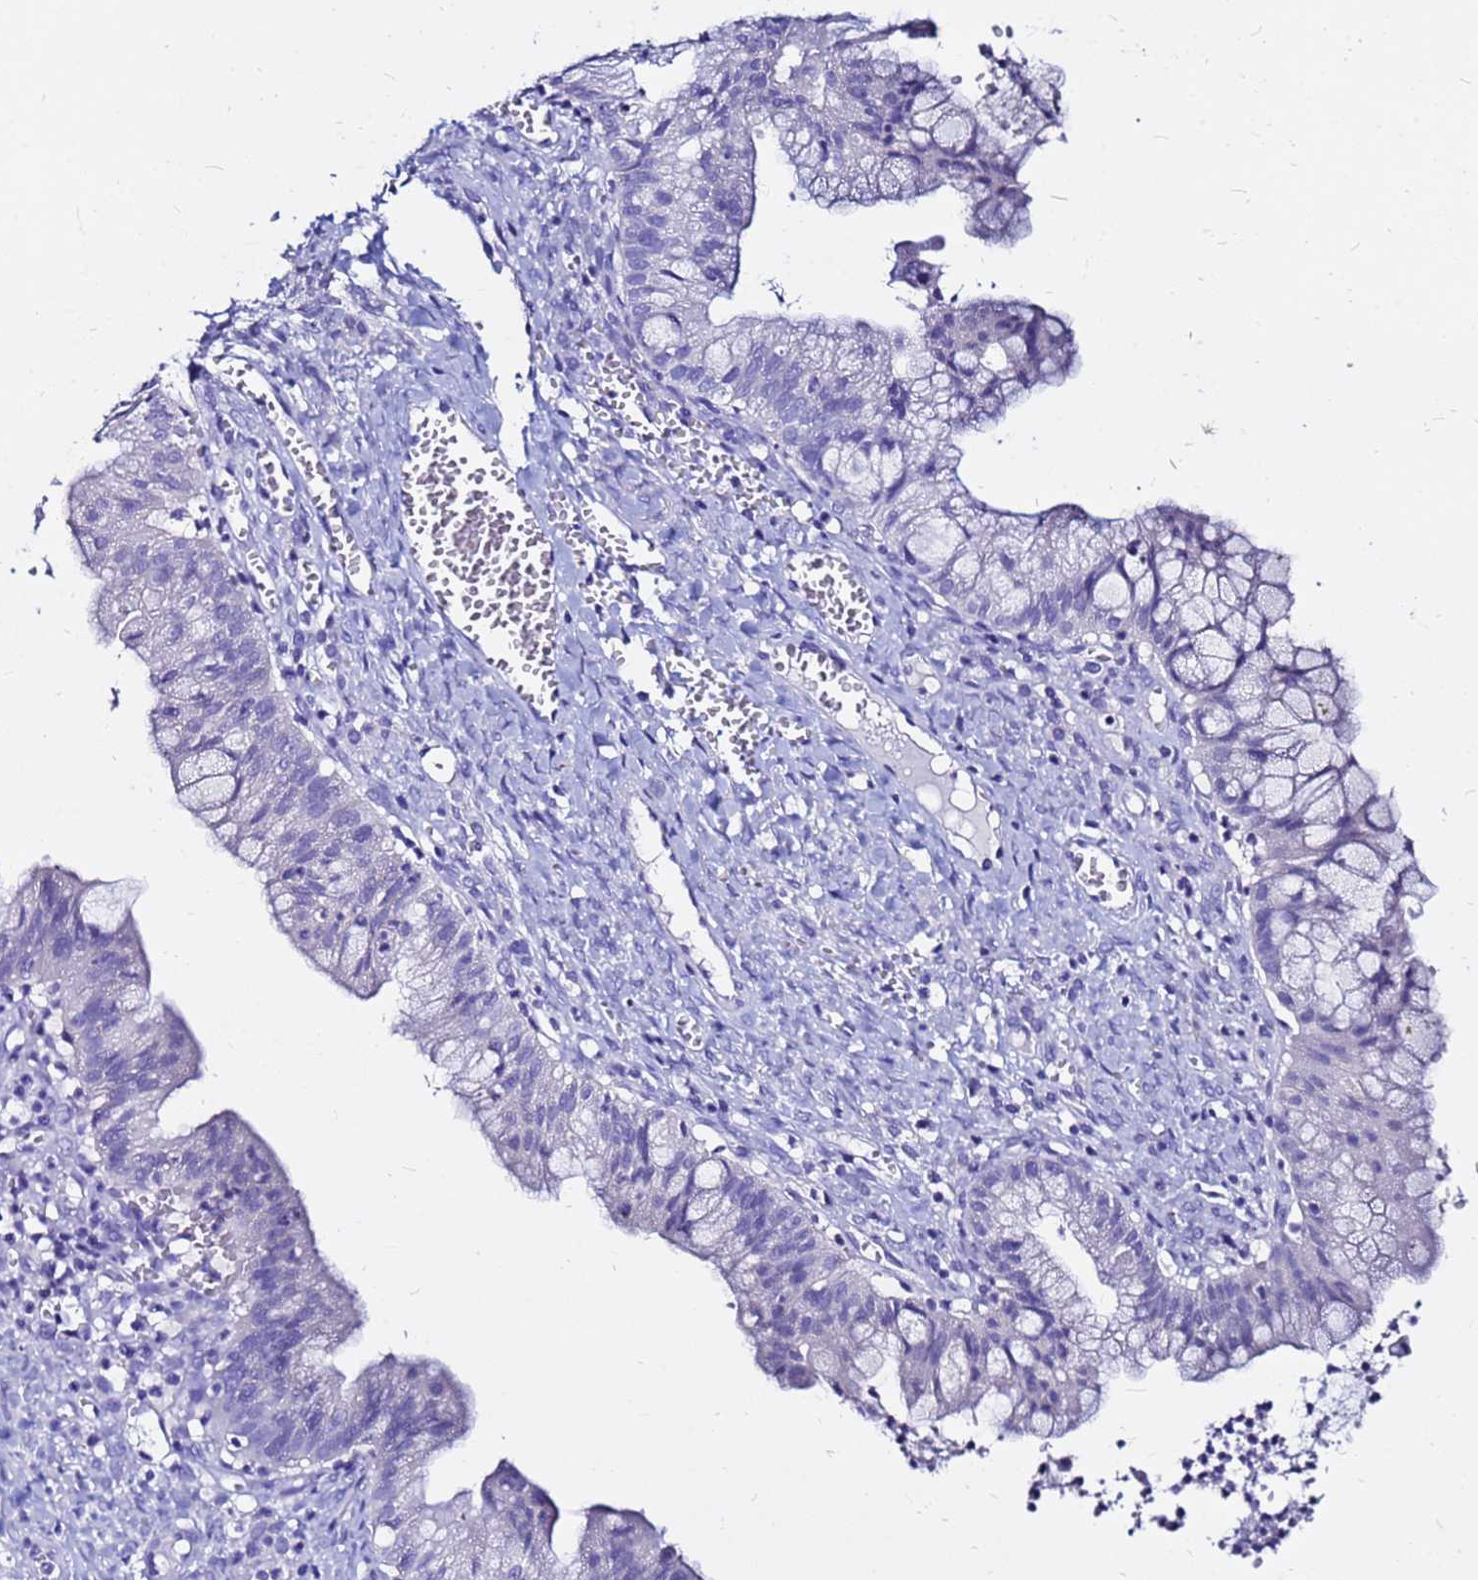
{"staining": {"intensity": "negative", "quantity": "none", "location": "none"}, "tissue": "ovarian cancer", "cell_type": "Tumor cells", "image_type": "cancer", "snomed": [{"axis": "morphology", "description": "Cystadenocarcinoma, mucinous, NOS"}, {"axis": "topography", "description": "Ovary"}], "caption": "Mucinous cystadenocarcinoma (ovarian) stained for a protein using immunohistochemistry (IHC) demonstrates no staining tumor cells.", "gene": "PPP1R14C", "patient": {"sex": "female", "age": 70}}